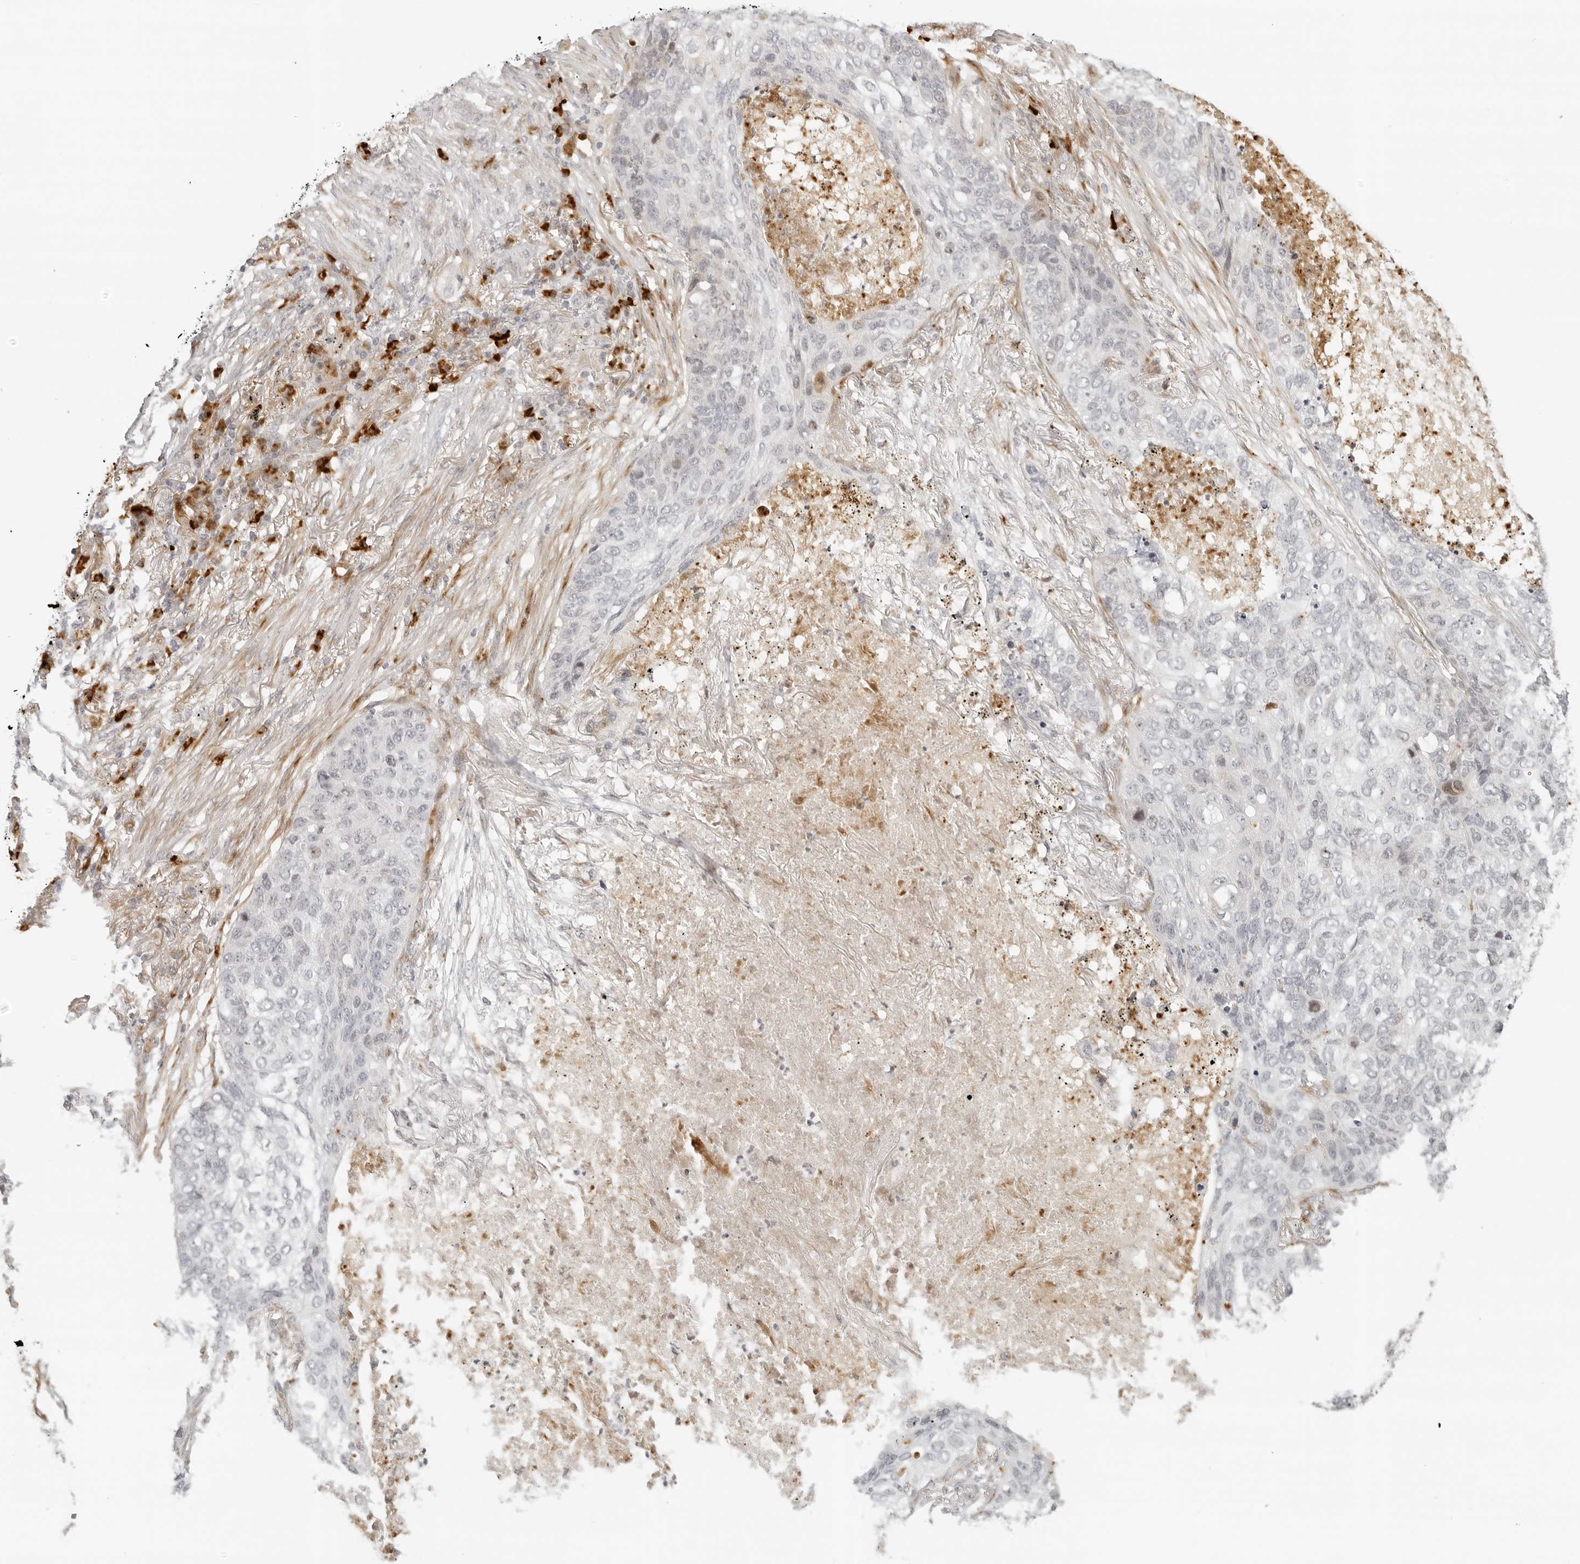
{"staining": {"intensity": "negative", "quantity": "none", "location": "none"}, "tissue": "lung cancer", "cell_type": "Tumor cells", "image_type": "cancer", "snomed": [{"axis": "morphology", "description": "Squamous cell carcinoma, NOS"}, {"axis": "topography", "description": "Lung"}], "caption": "High power microscopy image of an immunohistochemistry histopathology image of squamous cell carcinoma (lung), revealing no significant positivity in tumor cells.", "gene": "ZNF678", "patient": {"sex": "female", "age": 63}}